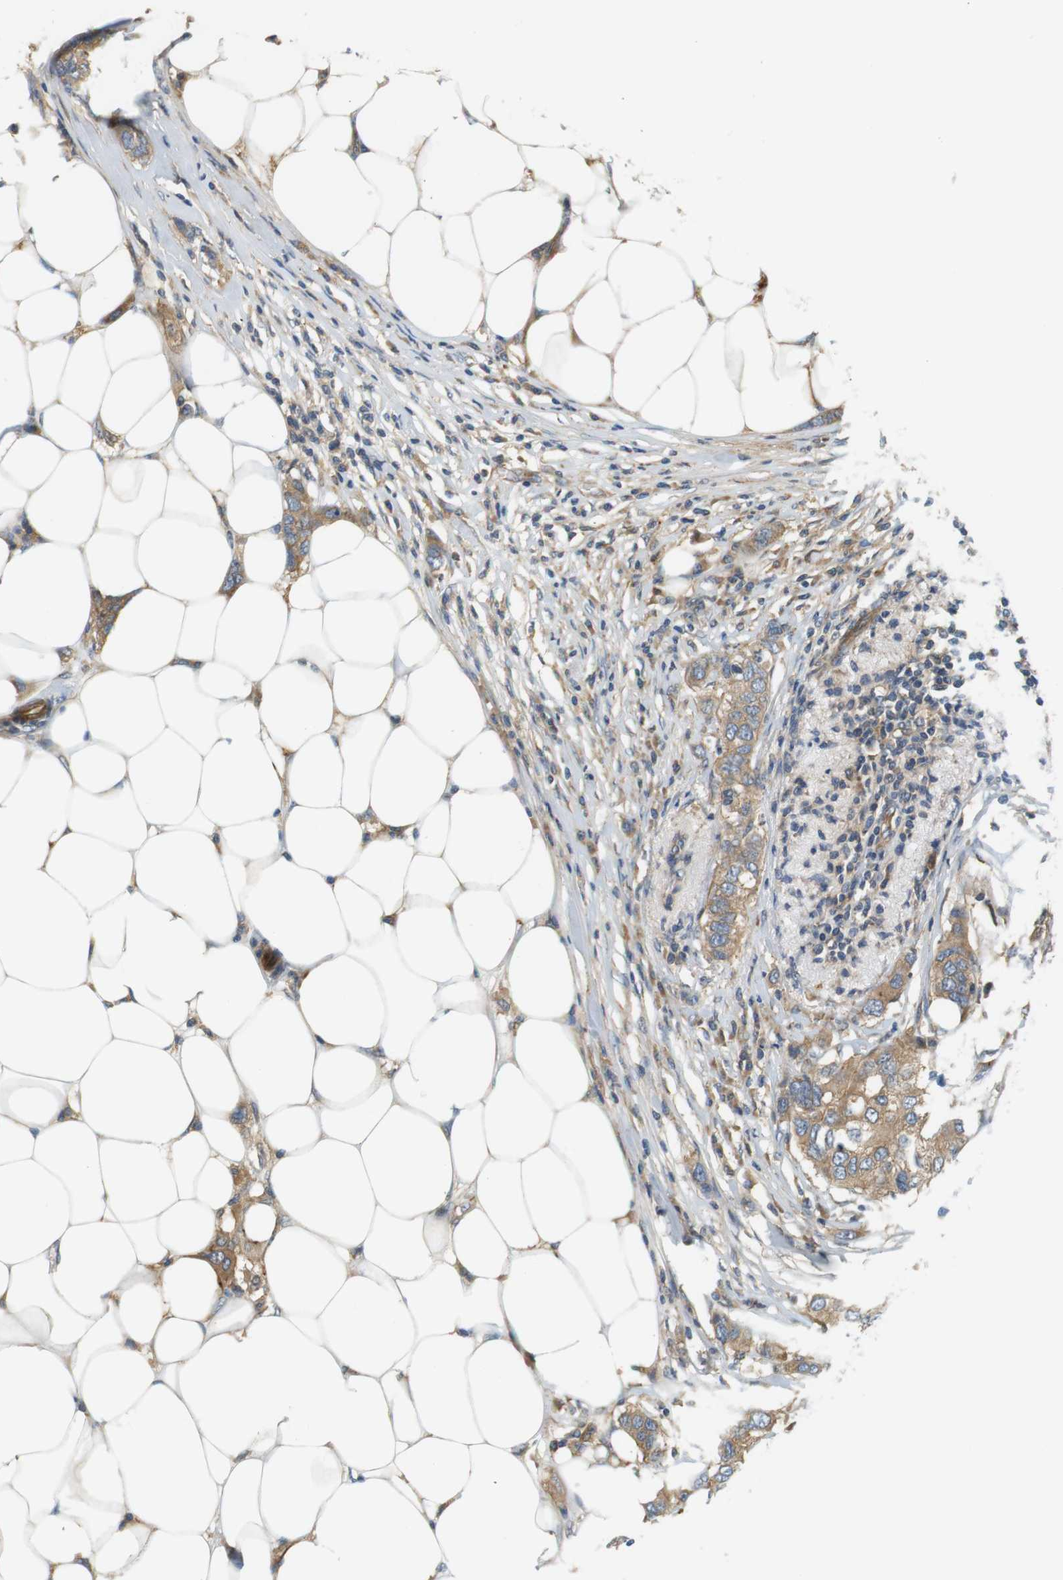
{"staining": {"intensity": "moderate", "quantity": ">75%", "location": "cytoplasmic/membranous"}, "tissue": "breast cancer", "cell_type": "Tumor cells", "image_type": "cancer", "snomed": [{"axis": "morphology", "description": "Duct carcinoma"}, {"axis": "topography", "description": "Breast"}], "caption": "Immunohistochemistry micrograph of breast intraductal carcinoma stained for a protein (brown), which exhibits medium levels of moderate cytoplasmic/membranous staining in approximately >75% of tumor cells.", "gene": "SH3GLB1", "patient": {"sex": "female", "age": 50}}